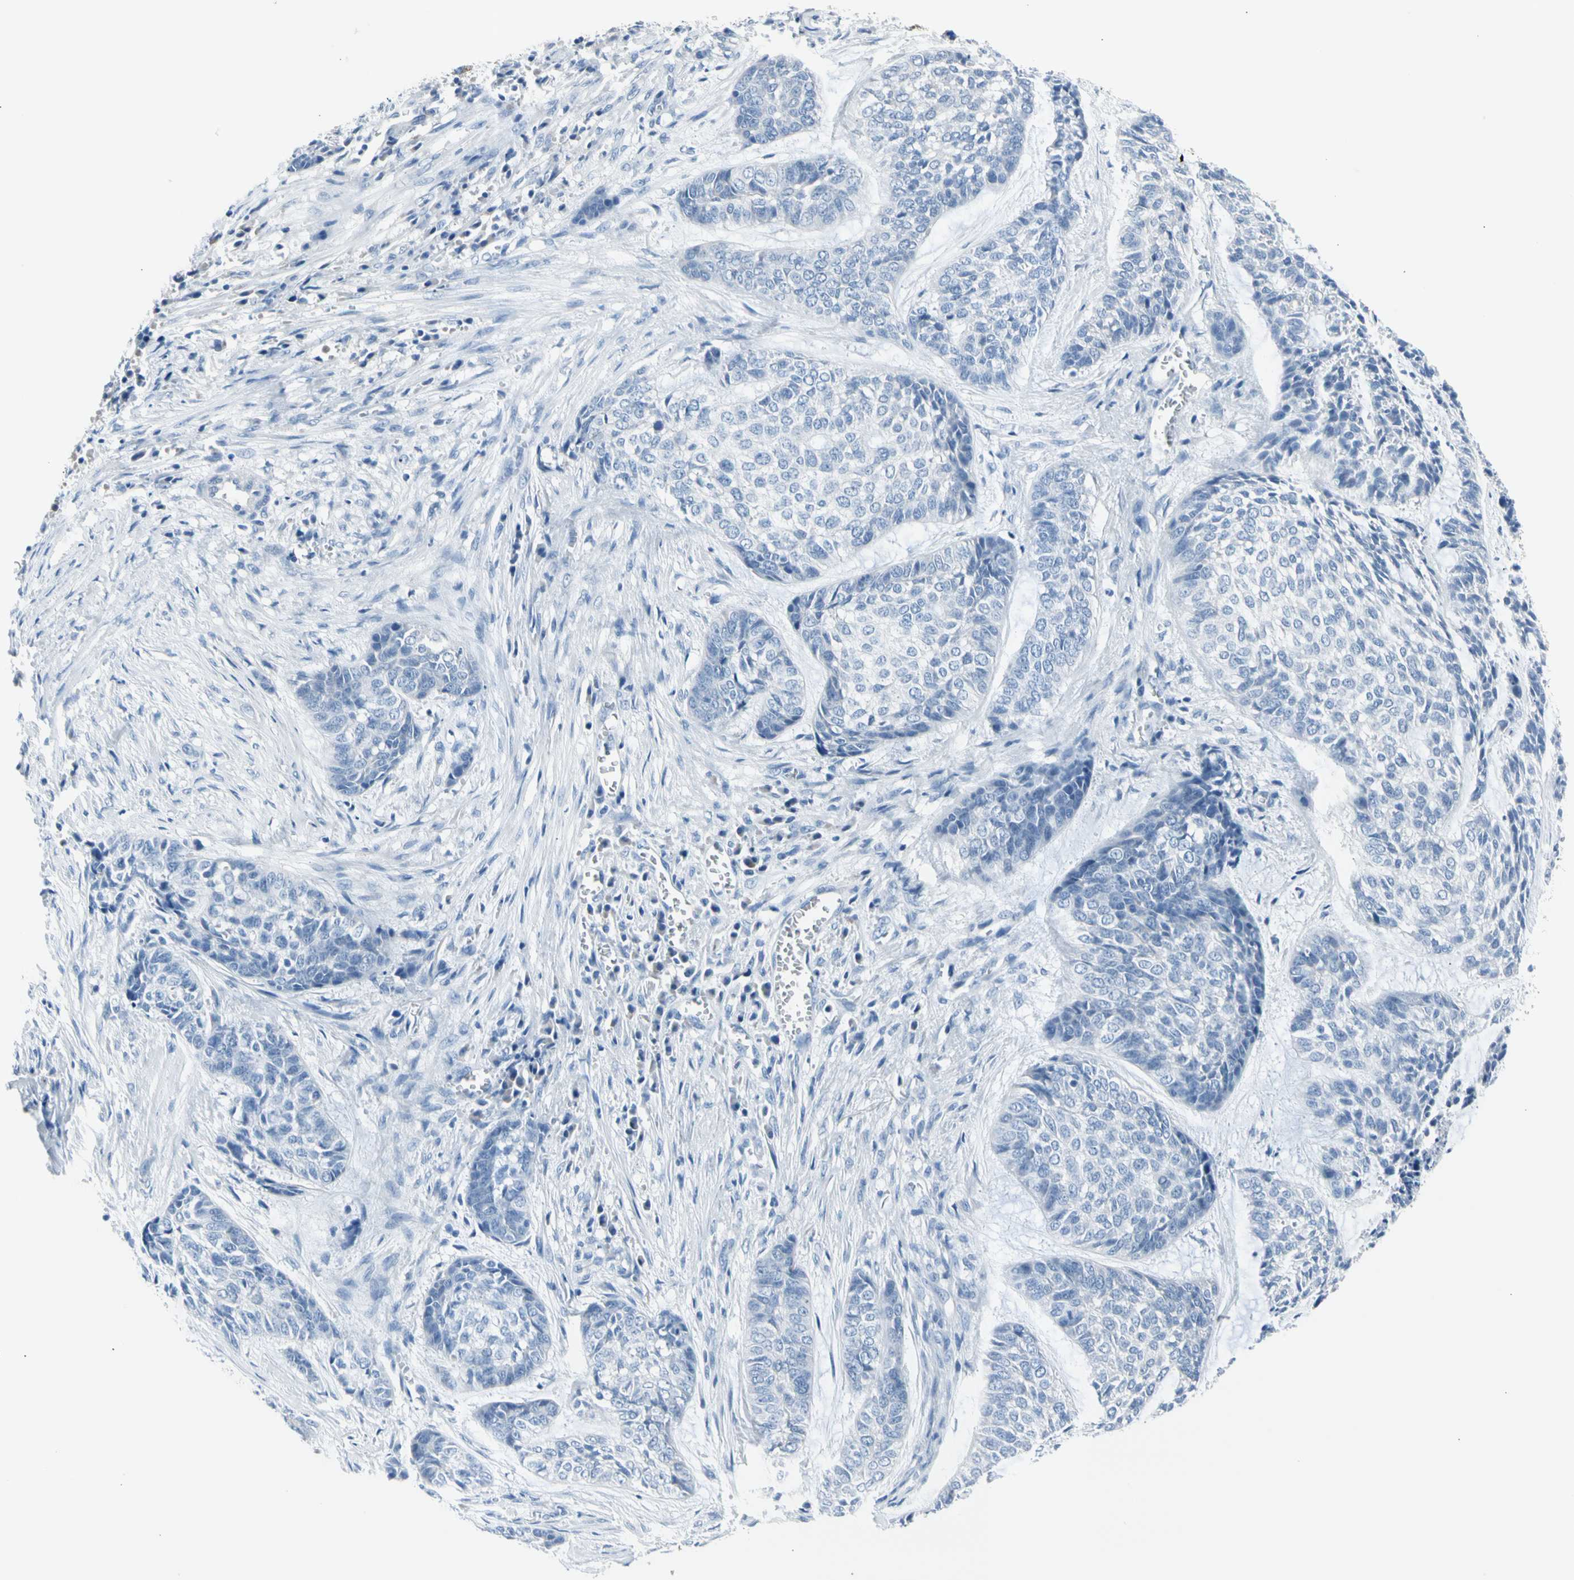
{"staining": {"intensity": "negative", "quantity": "none", "location": "none"}, "tissue": "skin cancer", "cell_type": "Tumor cells", "image_type": "cancer", "snomed": [{"axis": "morphology", "description": "Basal cell carcinoma"}, {"axis": "topography", "description": "Skin"}], "caption": "IHC micrograph of neoplastic tissue: skin cancer stained with DAB (3,3'-diaminobenzidine) demonstrates no significant protein expression in tumor cells. Brightfield microscopy of IHC stained with DAB (3,3'-diaminobenzidine) (brown) and hematoxylin (blue), captured at high magnification.", "gene": "TPO", "patient": {"sex": "female", "age": 64}}